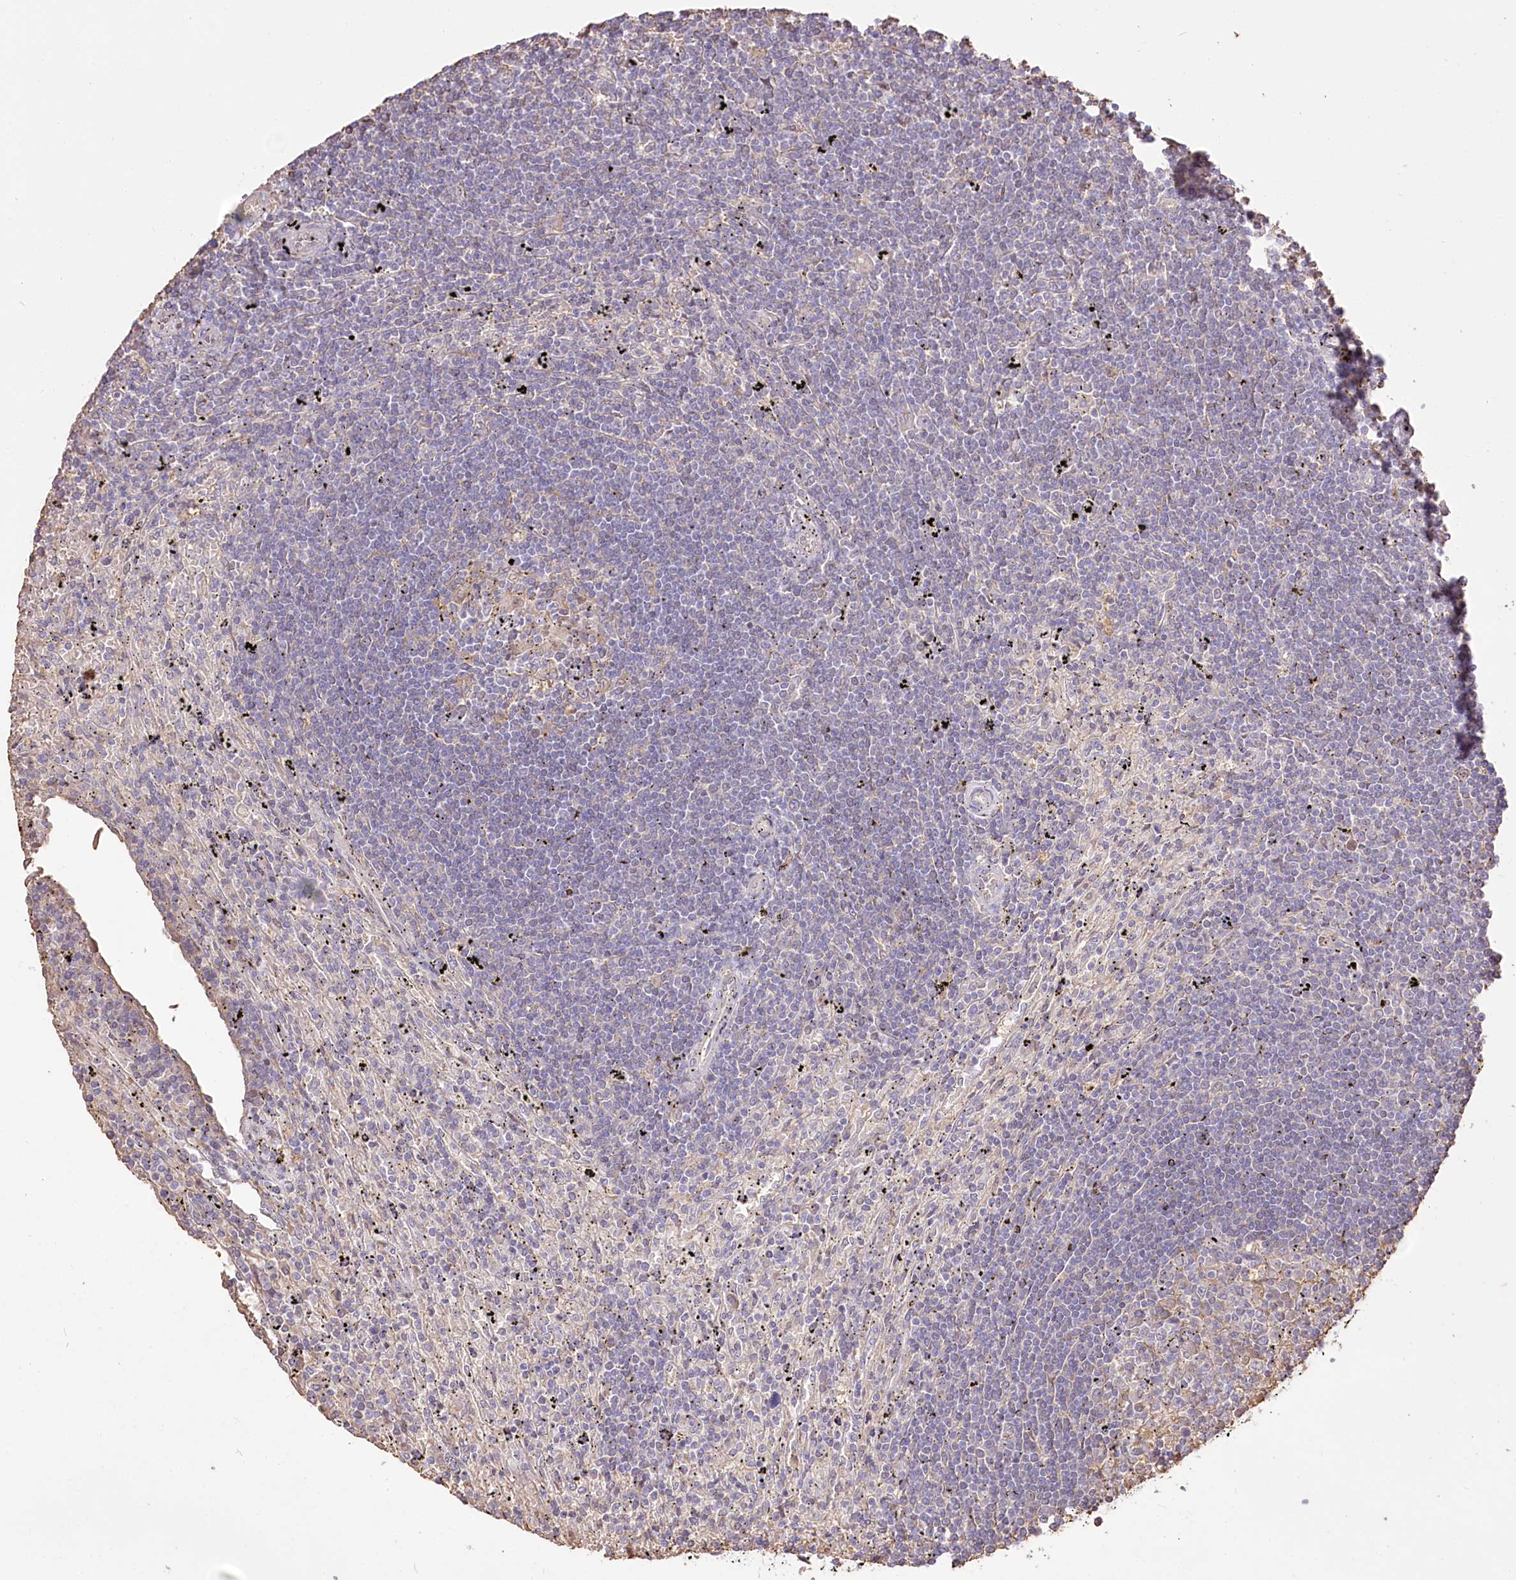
{"staining": {"intensity": "negative", "quantity": "none", "location": "none"}, "tissue": "lymphoma", "cell_type": "Tumor cells", "image_type": "cancer", "snomed": [{"axis": "morphology", "description": "Malignant lymphoma, non-Hodgkin's type, Low grade"}, {"axis": "topography", "description": "Spleen"}], "caption": "Immunohistochemistry (IHC) micrograph of neoplastic tissue: lymphoma stained with DAB (3,3'-diaminobenzidine) shows no significant protein expression in tumor cells. The staining is performed using DAB brown chromogen with nuclei counter-stained in using hematoxylin.", "gene": "R3HDM2", "patient": {"sex": "male", "age": 76}}